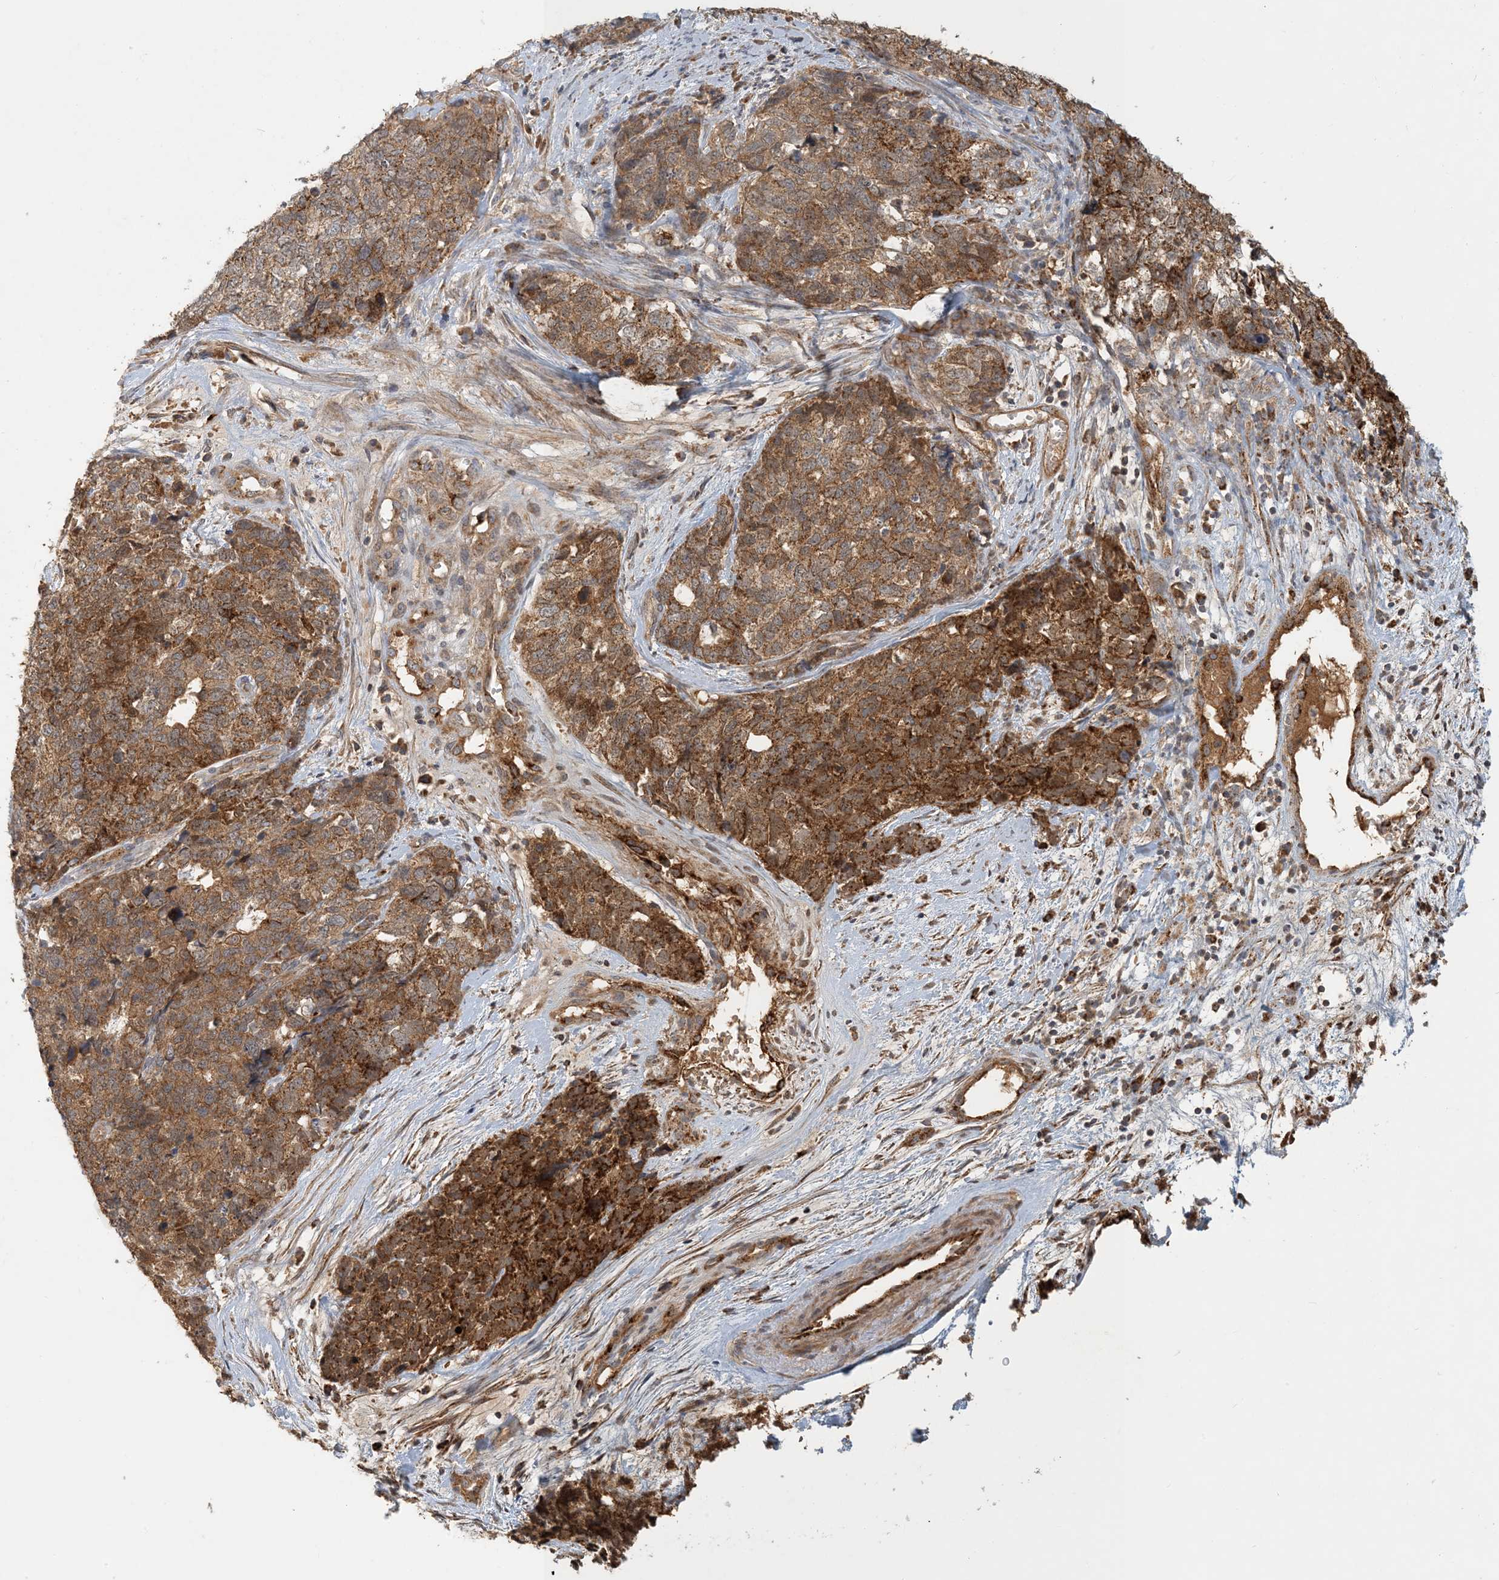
{"staining": {"intensity": "strong", "quantity": ">75%", "location": "cytoplasmic/membranous"}, "tissue": "cervical cancer", "cell_type": "Tumor cells", "image_type": "cancer", "snomed": [{"axis": "morphology", "description": "Squamous cell carcinoma, NOS"}, {"axis": "topography", "description": "Cervix"}], "caption": "Protein staining reveals strong cytoplasmic/membranous positivity in about >75% of tumor cells in cervical cancer.", "gene": "ZBTB3", "patient": {"sex": "female", "age": 63}}